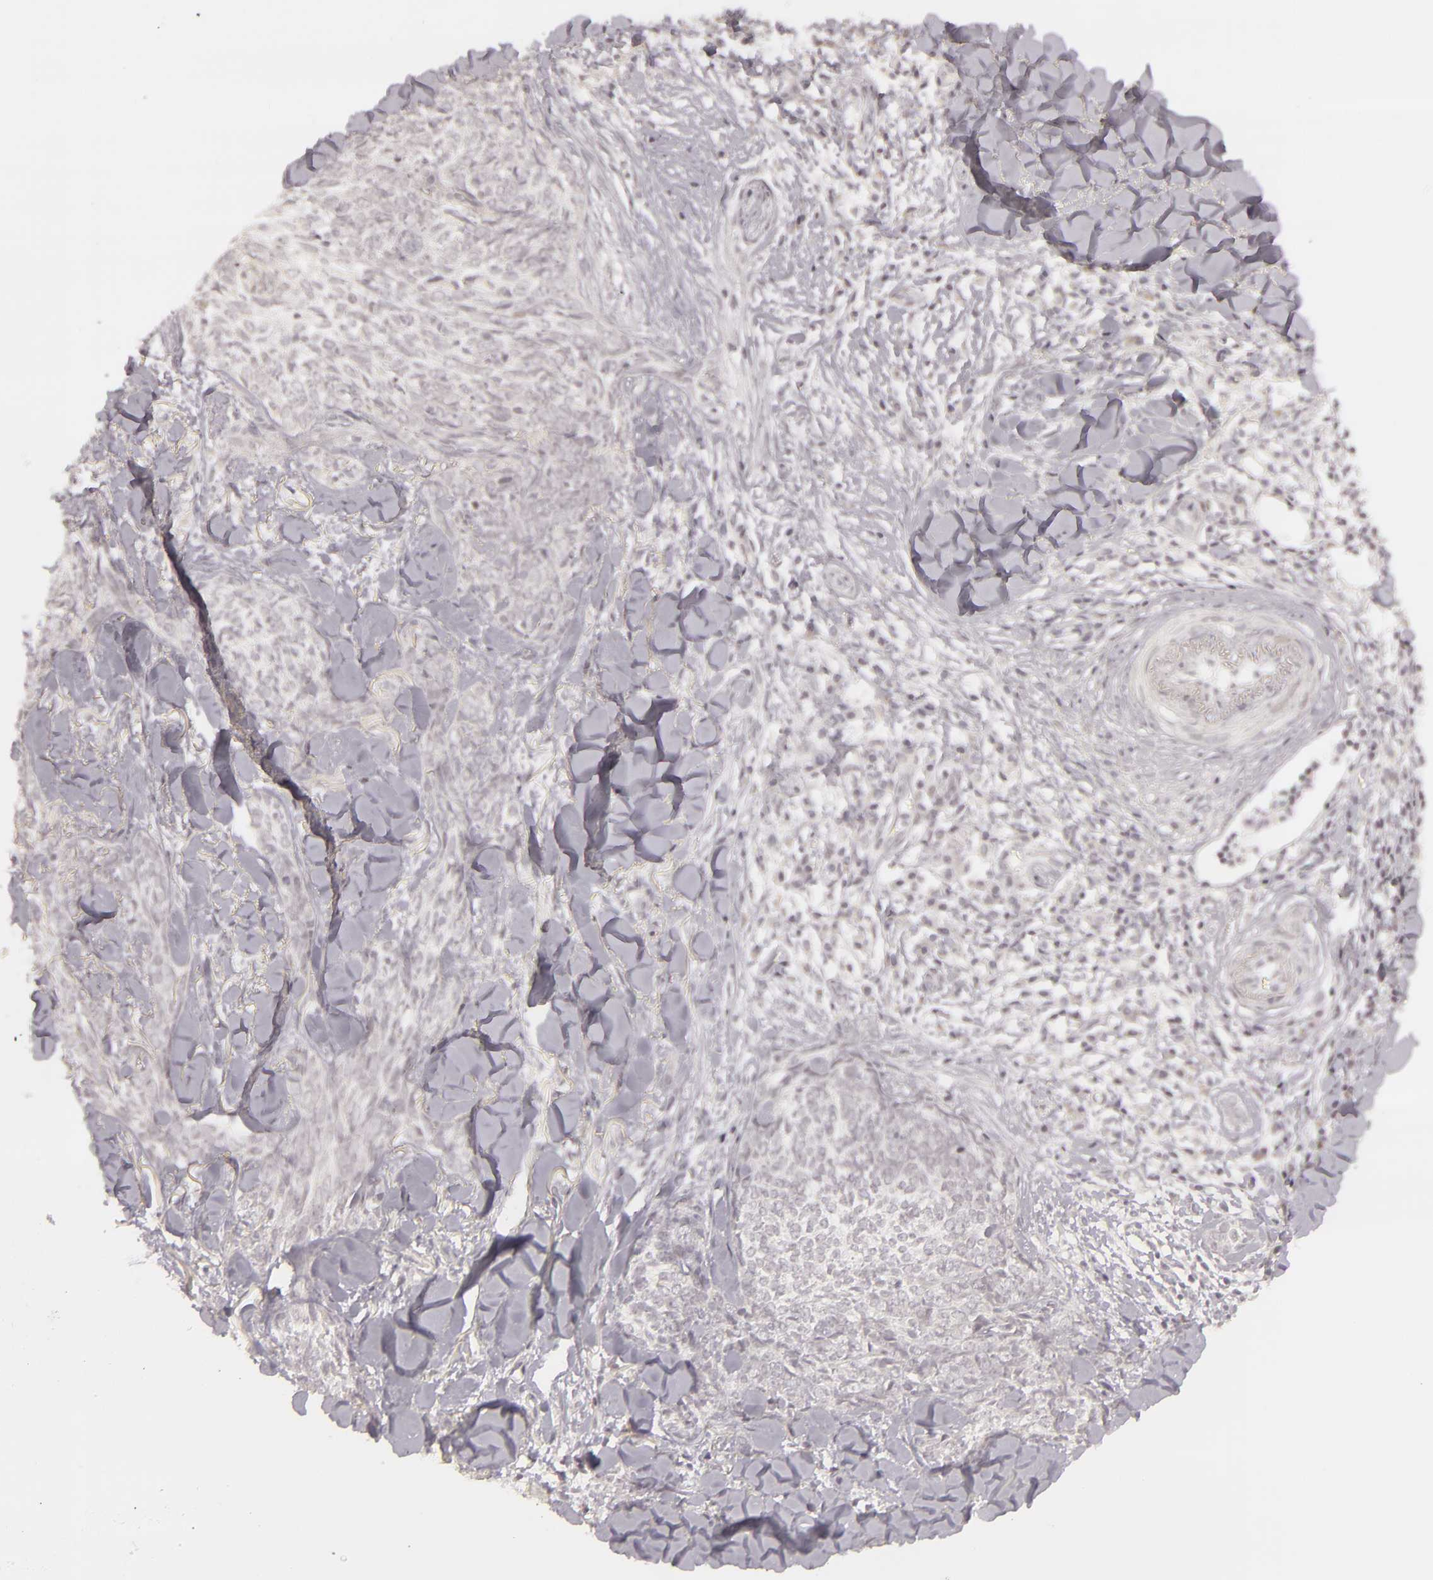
{"staining": {"intensity": "negative", "quantity": "none", "location": "none"}, "tissue": "skin cancer", "cell_type": "Tumor cells", "image_type": "cancer", "snomed": [{"axis": "morphology", "description": "Basal cell carcinoma"}, {"axis": "topography", "description": "Skin"}], "caption": "Immunohistochemistry photomicrograph of neoplastic tissue: skin cancer (basal cell carcinoma) stained with DAB (3,3'-diaminobenzidine) shows no significant protein expression in tumor cells.", "gene": "SIX1", "patient": {"sex": "female", "age": 81}}